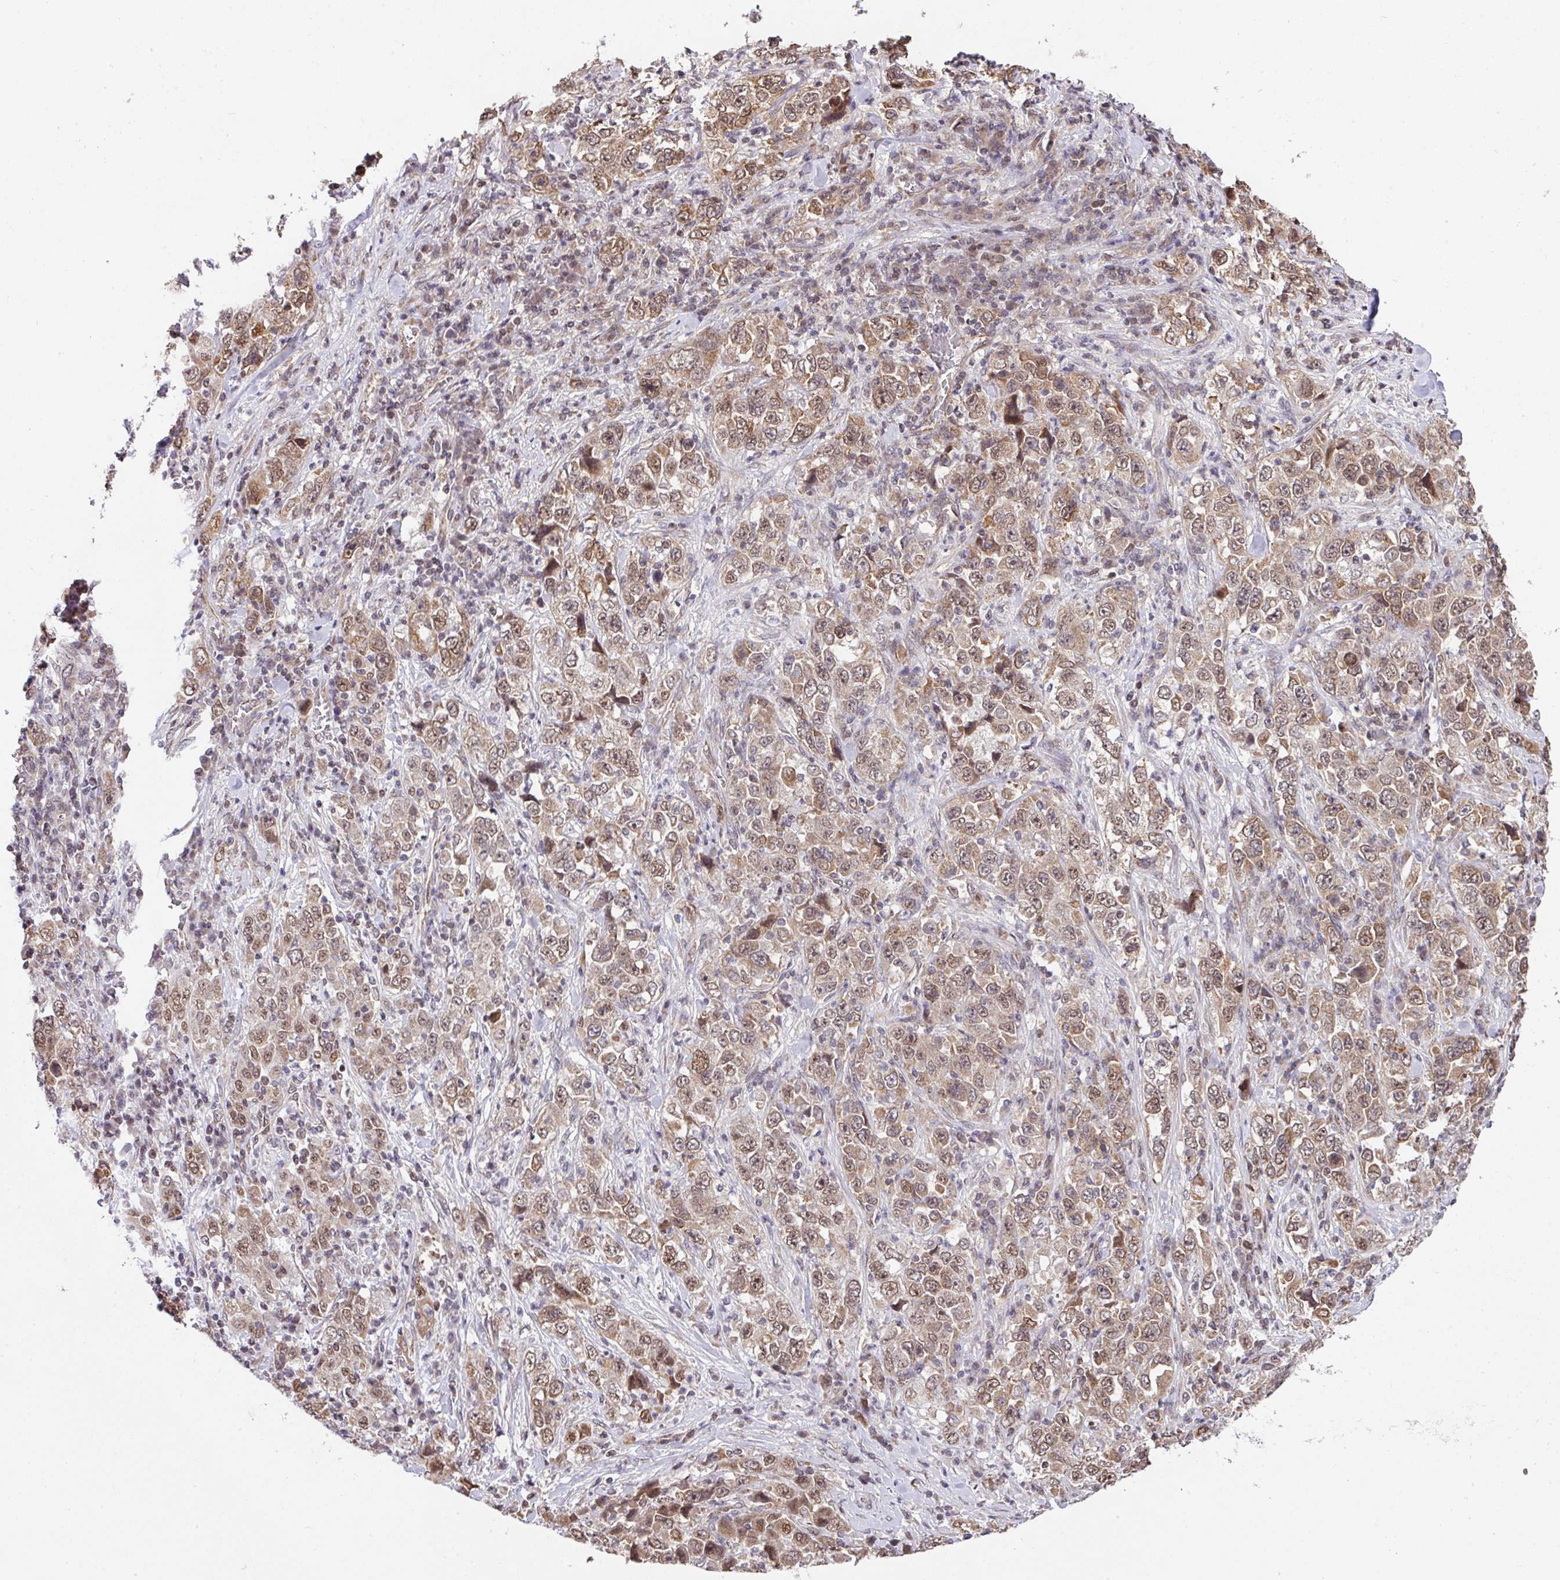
{"staining": {"intensity": "moderate", "quantity": ">75%", "location": "cytoplasmic/membranous,nuclear"}, "tissue": "stomach cancer", "cell_type": "Tumor cells", "image_type": "cancer", "snomed": [{"axis": "morphology", "description": "Normal tissue, NOS"}, {"axis": "morphology", "description": "Adenocarcinoma, NOS"}, {"axis": "topography", "description": "Stomach, upper"}, {"axis": "topography", "description": "Stomach"}], "caption": "Adenocarcinoma (stomach) stained with a protein marker demonstrates moderate staining in tumor cells.", "gene": "PLK1", "patient": {"sex": "male", "age": 59}}